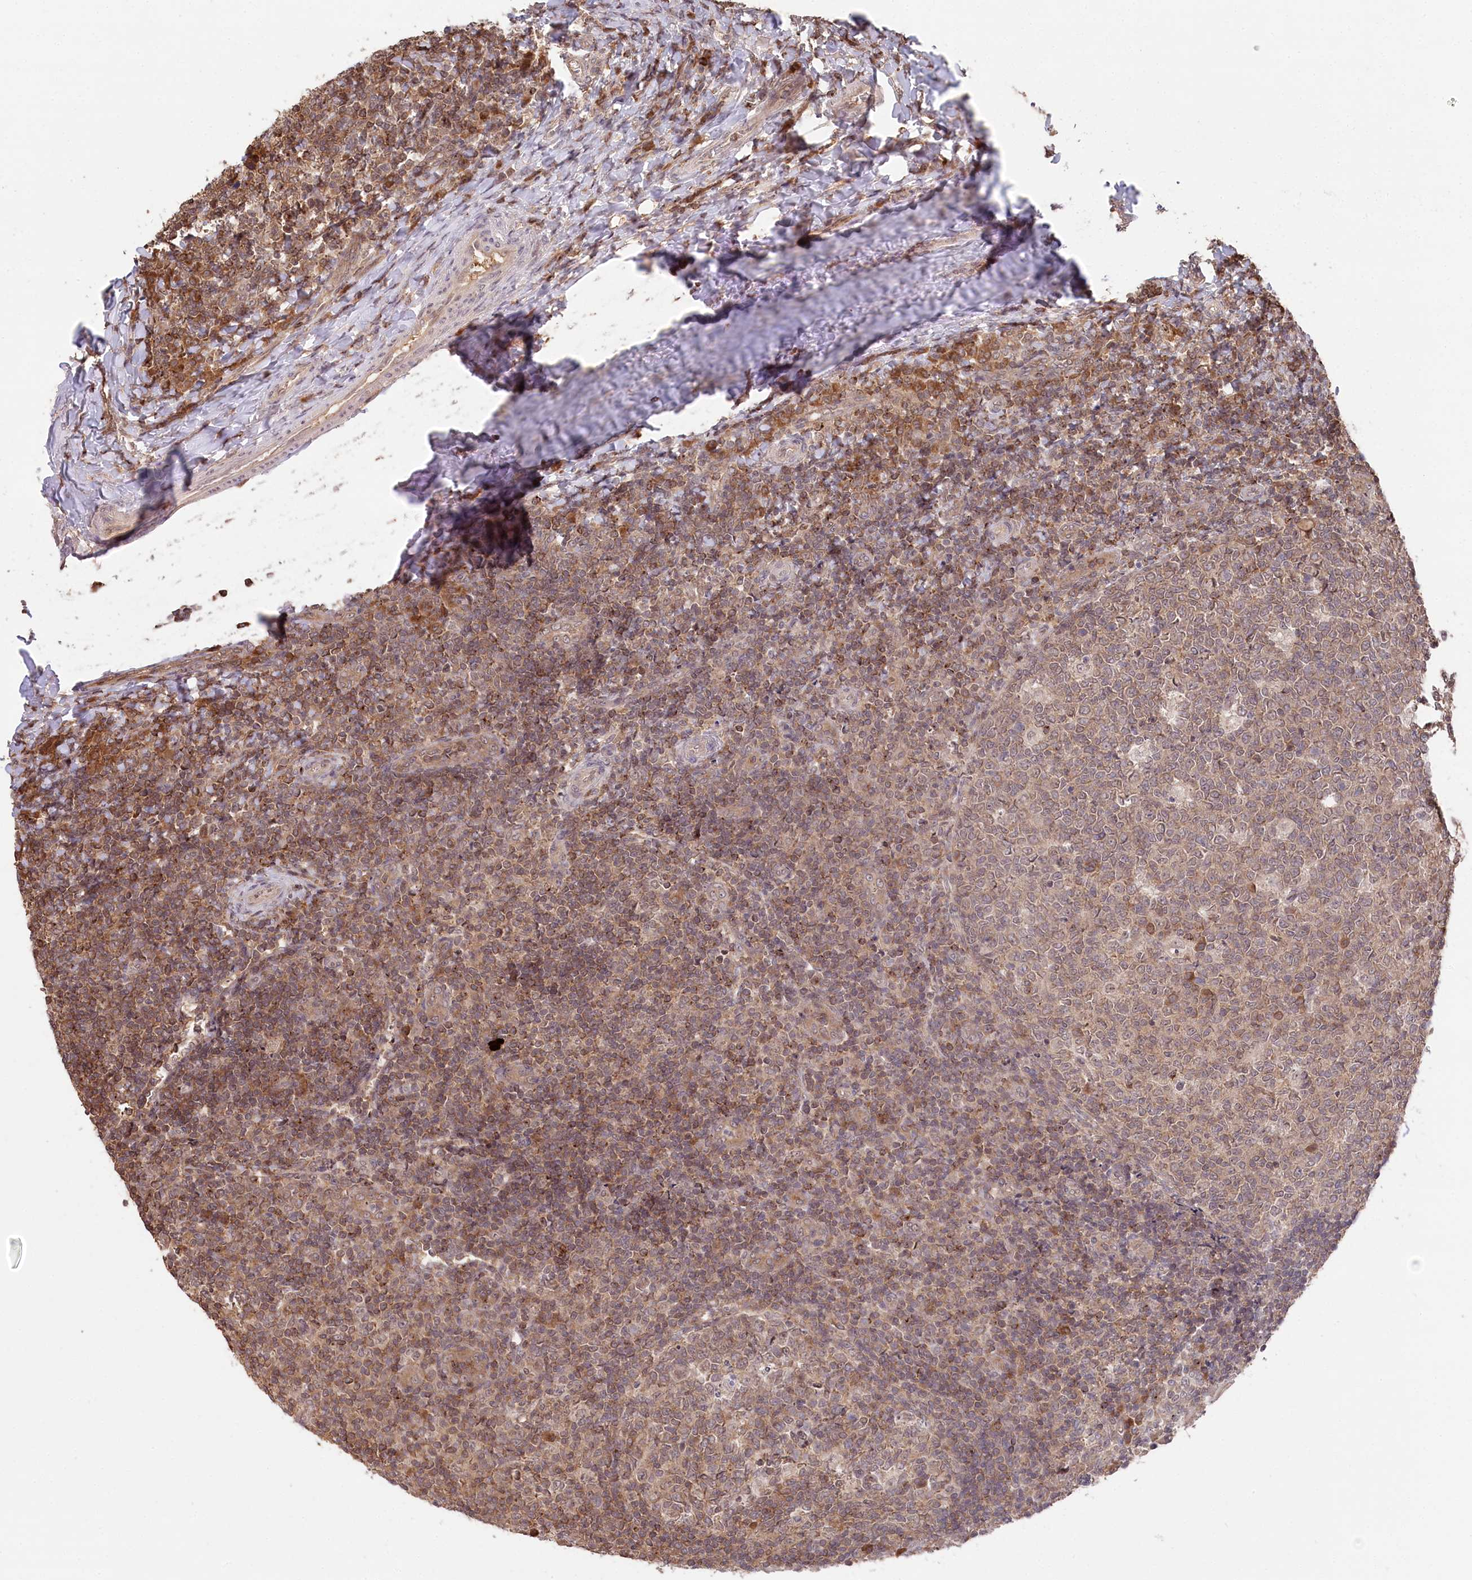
{"staining": {"intensity": "moderate", "quantity": ">75%", "location": "cytoplasmic/membranous"}, "tissue": "tonsil", "cell_type": "Germinal center cells", "image_type": "normal", "snomed": [{"axis": "morphology", "description": "Normal tissue, NOS"}, {"axis": "topography", "description": "Tonsil"}], "caption": "Protein expression analysis of normal tonsil displays moderate cytoplasmic/membranous staining in approximately >75% of germinal center cells. (Stains: DAB (3,3'-diaminobenzidine) in brown, nuclei in blue, Microscopy: brightfield microscopy at high magnification).", "gene": "CCSER2", "patient": {"sex": "female", "age": 19}}